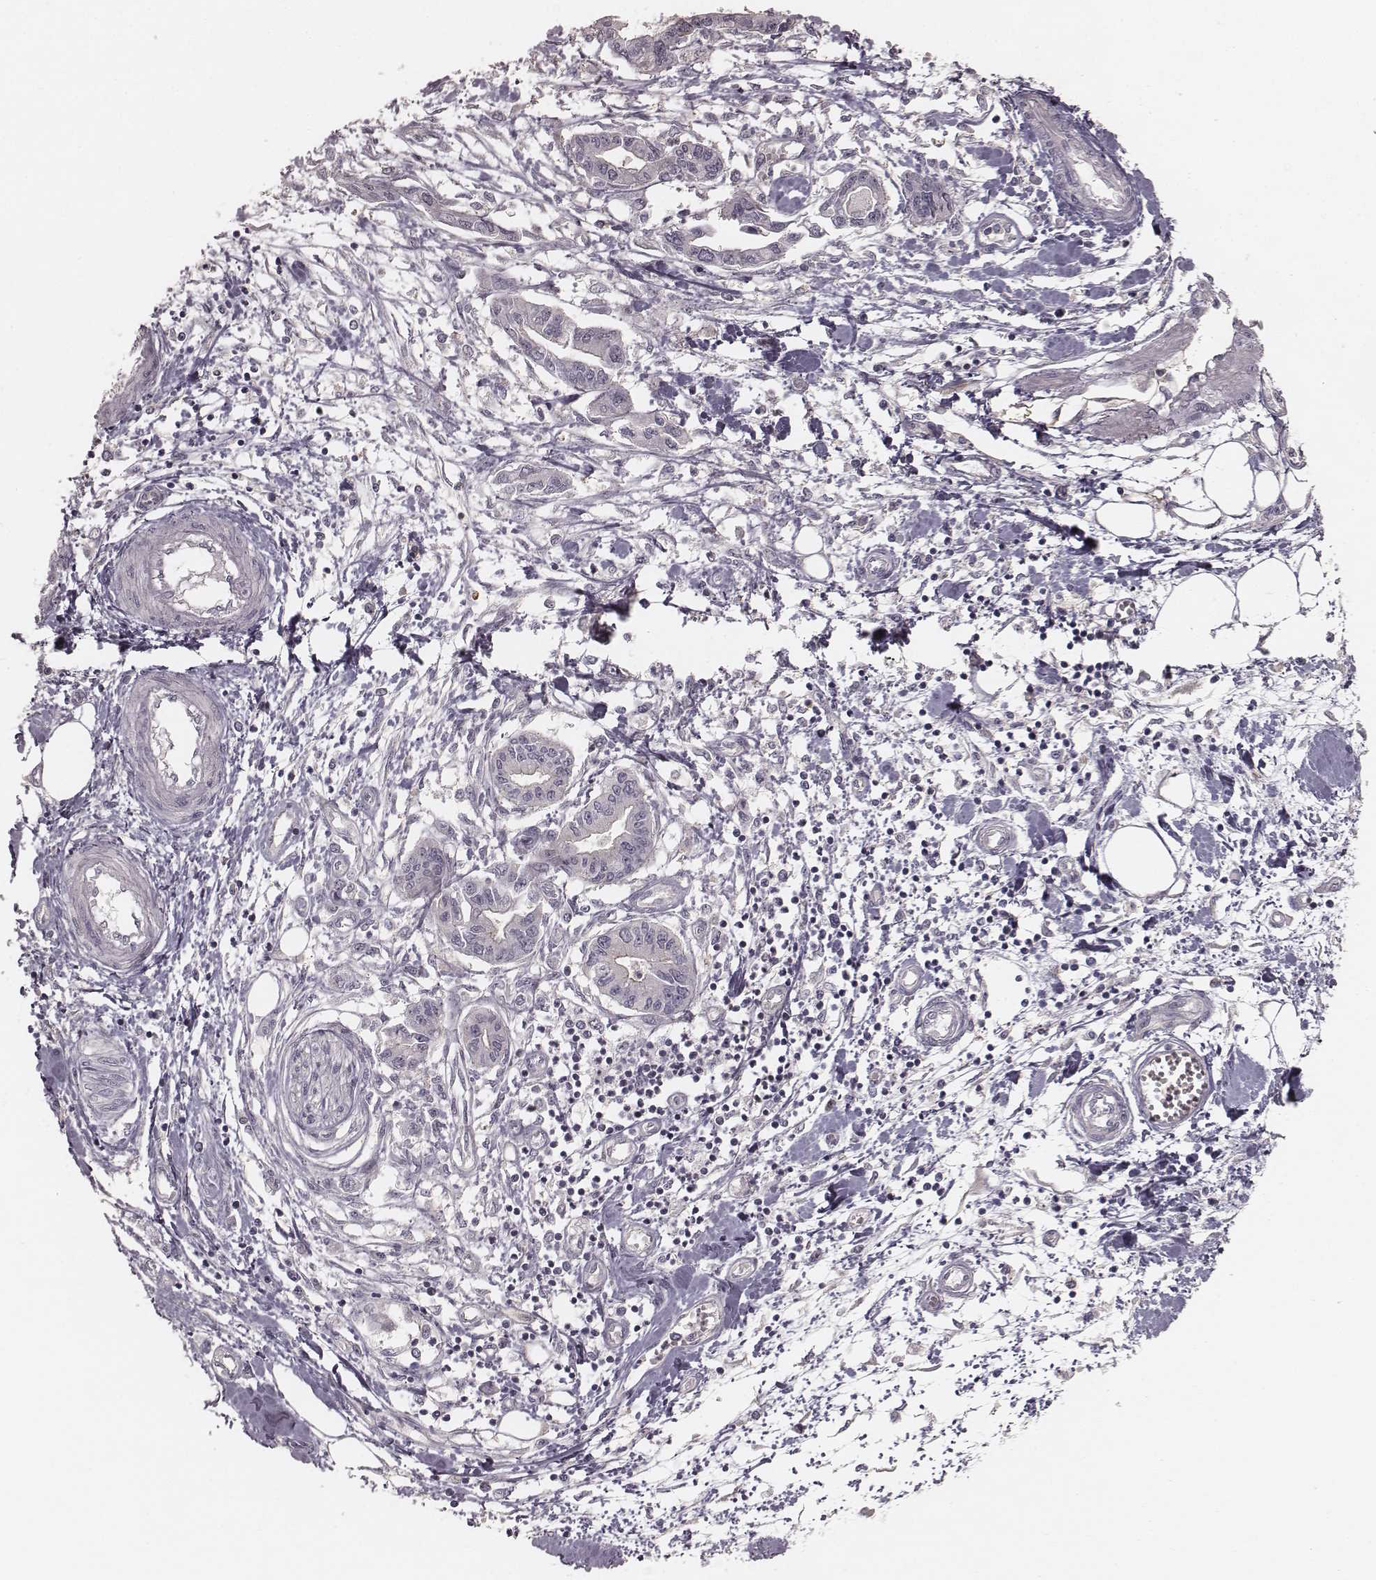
{"staining": {"intensity": "negative", "quantity": "none", "location": "none"}, "tissue": "pancreatic cancer", "cell_type": "Tumor cells", "image_type": "cancer", "snomed": [{"axis": "morphology", "description": "Adenocarcinoma, NOS"}, {"axis": "topography", "description": "Pancreas"}], "caption": "High power microscopy photomicrograph of an immunohistochemistry (IHC) histopathology image of pancreatic cancer, revealing no significant expression in tumor cells. (DAB (3,3'-diaminobenzidine) IHC with hematoxylin counter stain).", "gene": "TDRD5", "patient": {"sex": "male", "age": 60}}